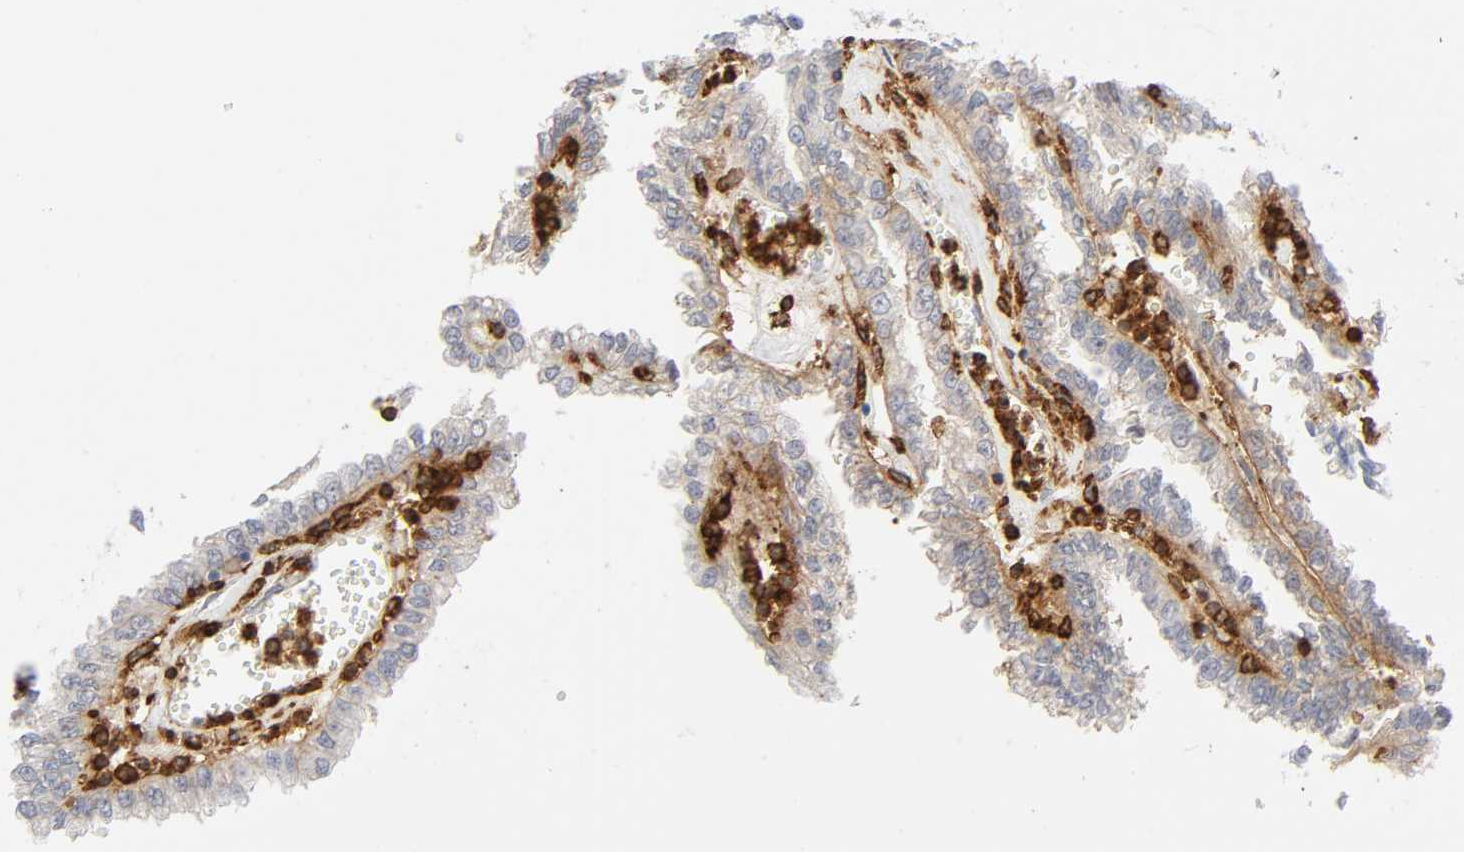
{"staining": {"intensity": "negative", "quantity": "none", "location": "none"}, "tissue": "renal cancer", "cell_type": "Tumor cells", "image_type": "cancer", "snomed": [{"axis": "morphology", "description": "Inflammation, NOS"}, {"axis": "morphology", "description": "Adenocarcinoma, NOS"}, {"axis": "topography", "description": "Kidney"}], "caption": "Immunohistochemical staining of human renal adenocarcinoma reveals no significant positivity in tumor cells. (Immunohistochemistry (ihc), brightfield microscopy, high magnification).", "gene": "LYN", "patient": {"sex": "male", "age": 68}}